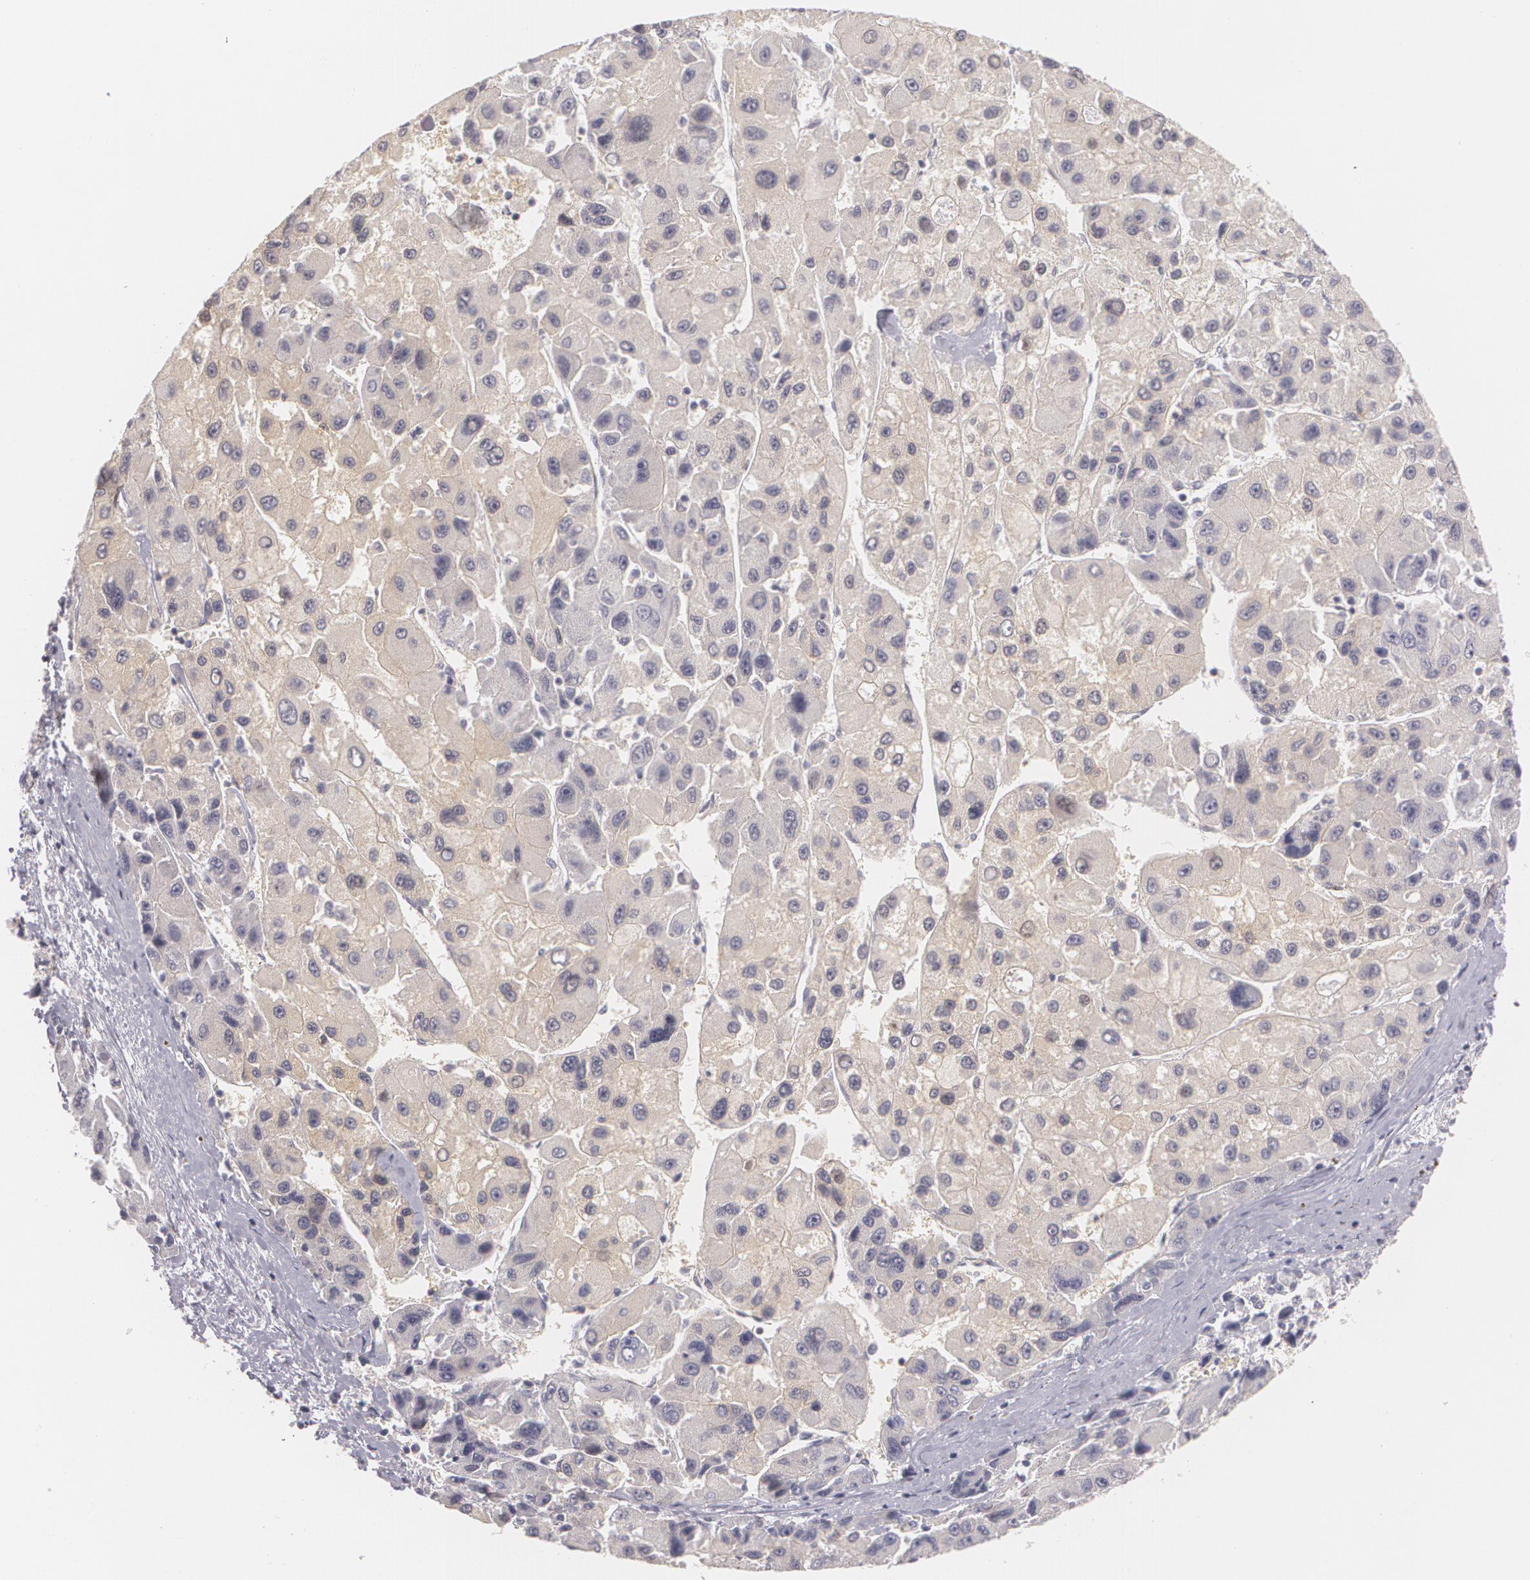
{"staining": {"intensity": "negative", "quantity": "none", "location": "none"}, "tissue": "liver cancer", "cell_type": "Tumor cells", "image_type": "cancer", "snomed": [{"axis": "morphology", "description": "Carcinoma, Hepatocellular, NOS"}, {"axis": "topography", "description": "Liver"}], "caption": "The image exhibits no staining of tumor cells in liver cancer (hepatocellular carcinoma).", "gene": "ZBTB16", "patient": {"sex": "male", "age": 64}}